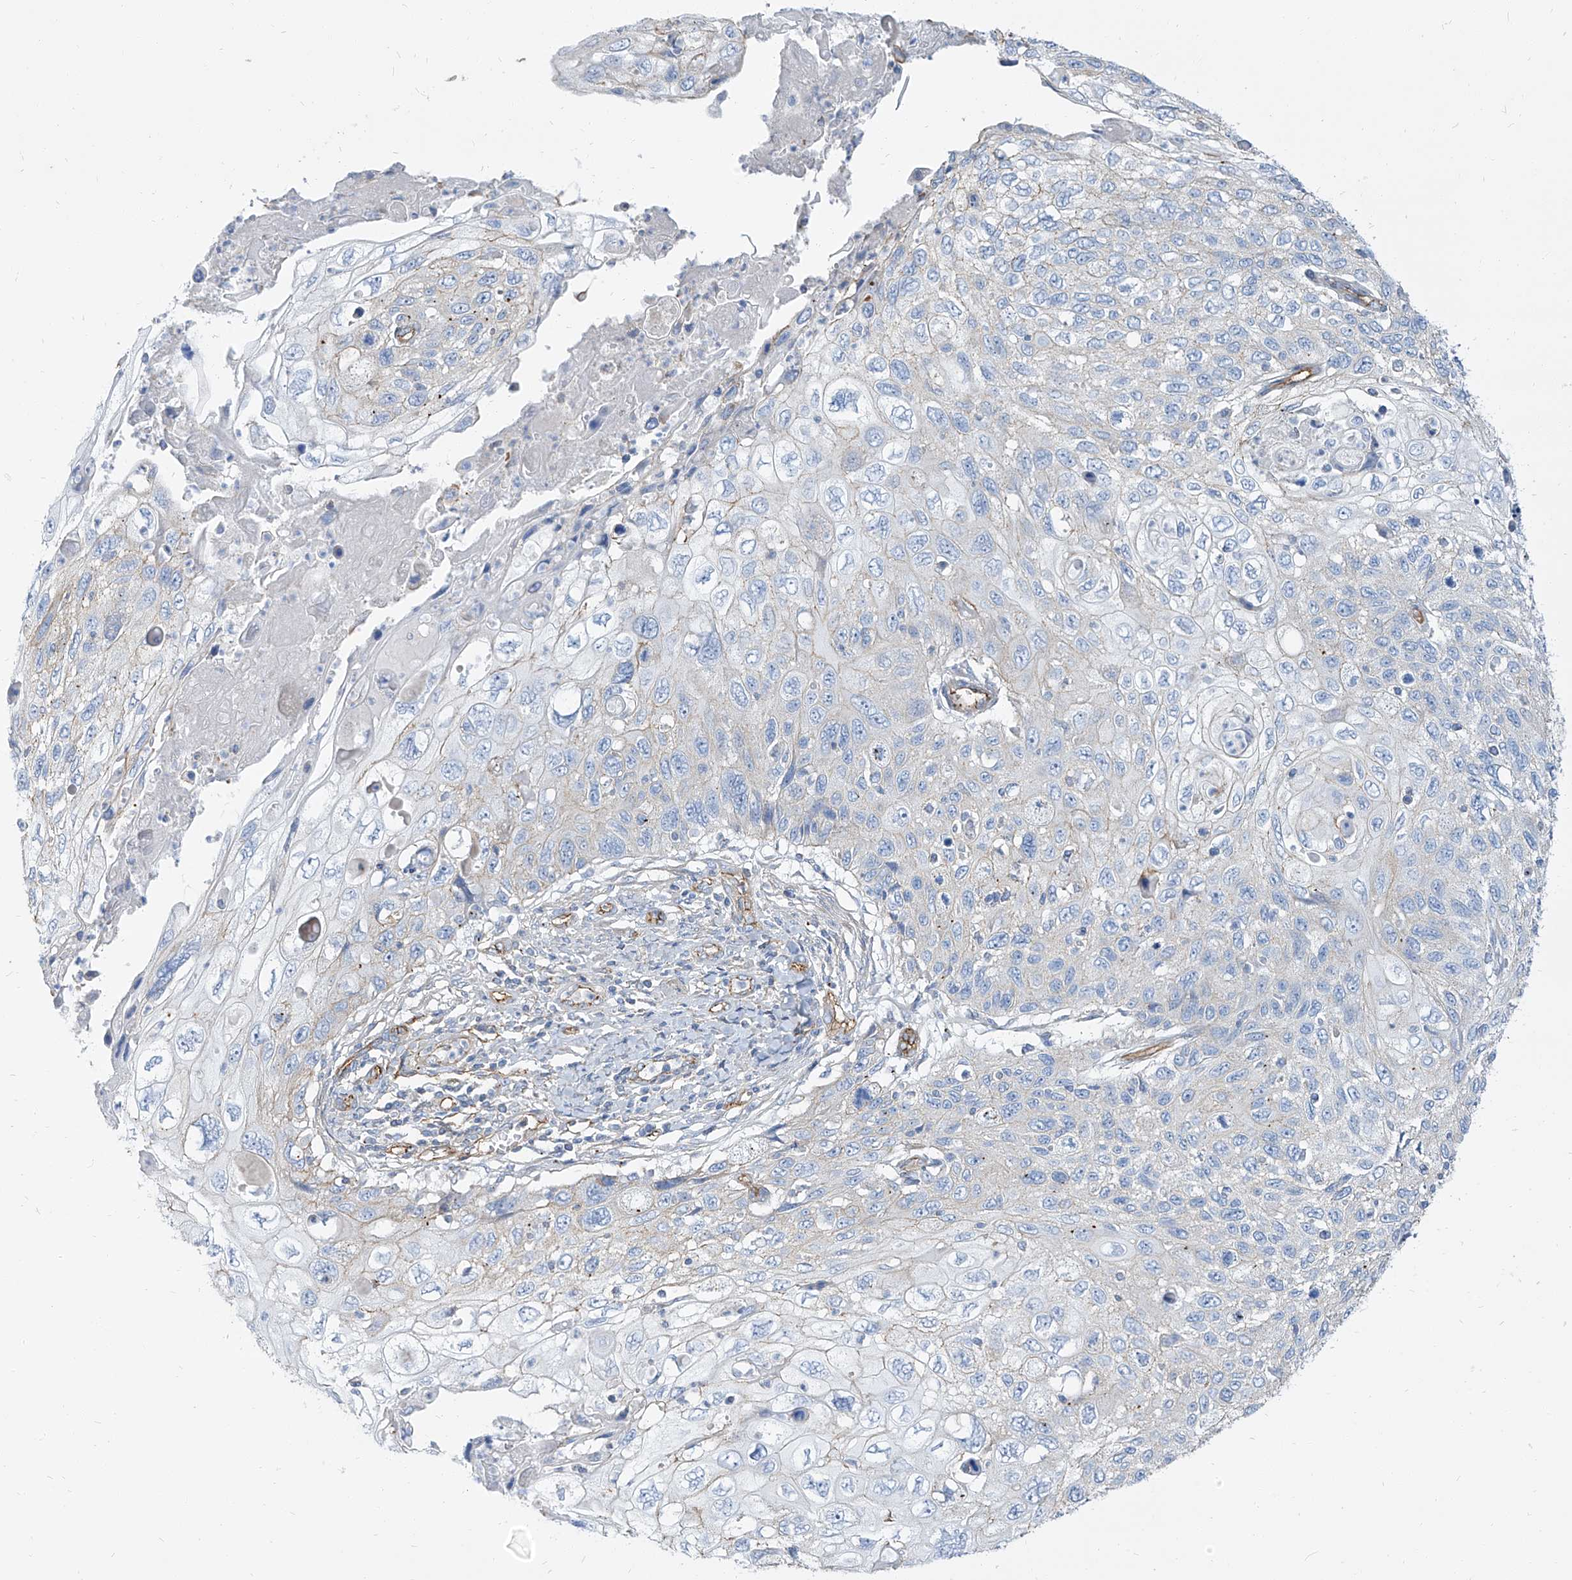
{"staining": {"intensity": "weak", "quantity": "<25%", "location": "cytoplasmic/membranous"}, "tissue": "cervical cancer", "cell_type": "Tumor cells", "image_type": "cancer", "snomed": [{"axis": "morphology", "description": "Squamous cell carcinoma, NOS"}, {"axis": "topography", "description": "Cervix"}], "caption": "Protein analysis of squamous cell carcinoma (cervical) reveals no significant expression in tumor cells.", "gene": "TXLNB", "patient": {"sex": "female", "age": 70}}